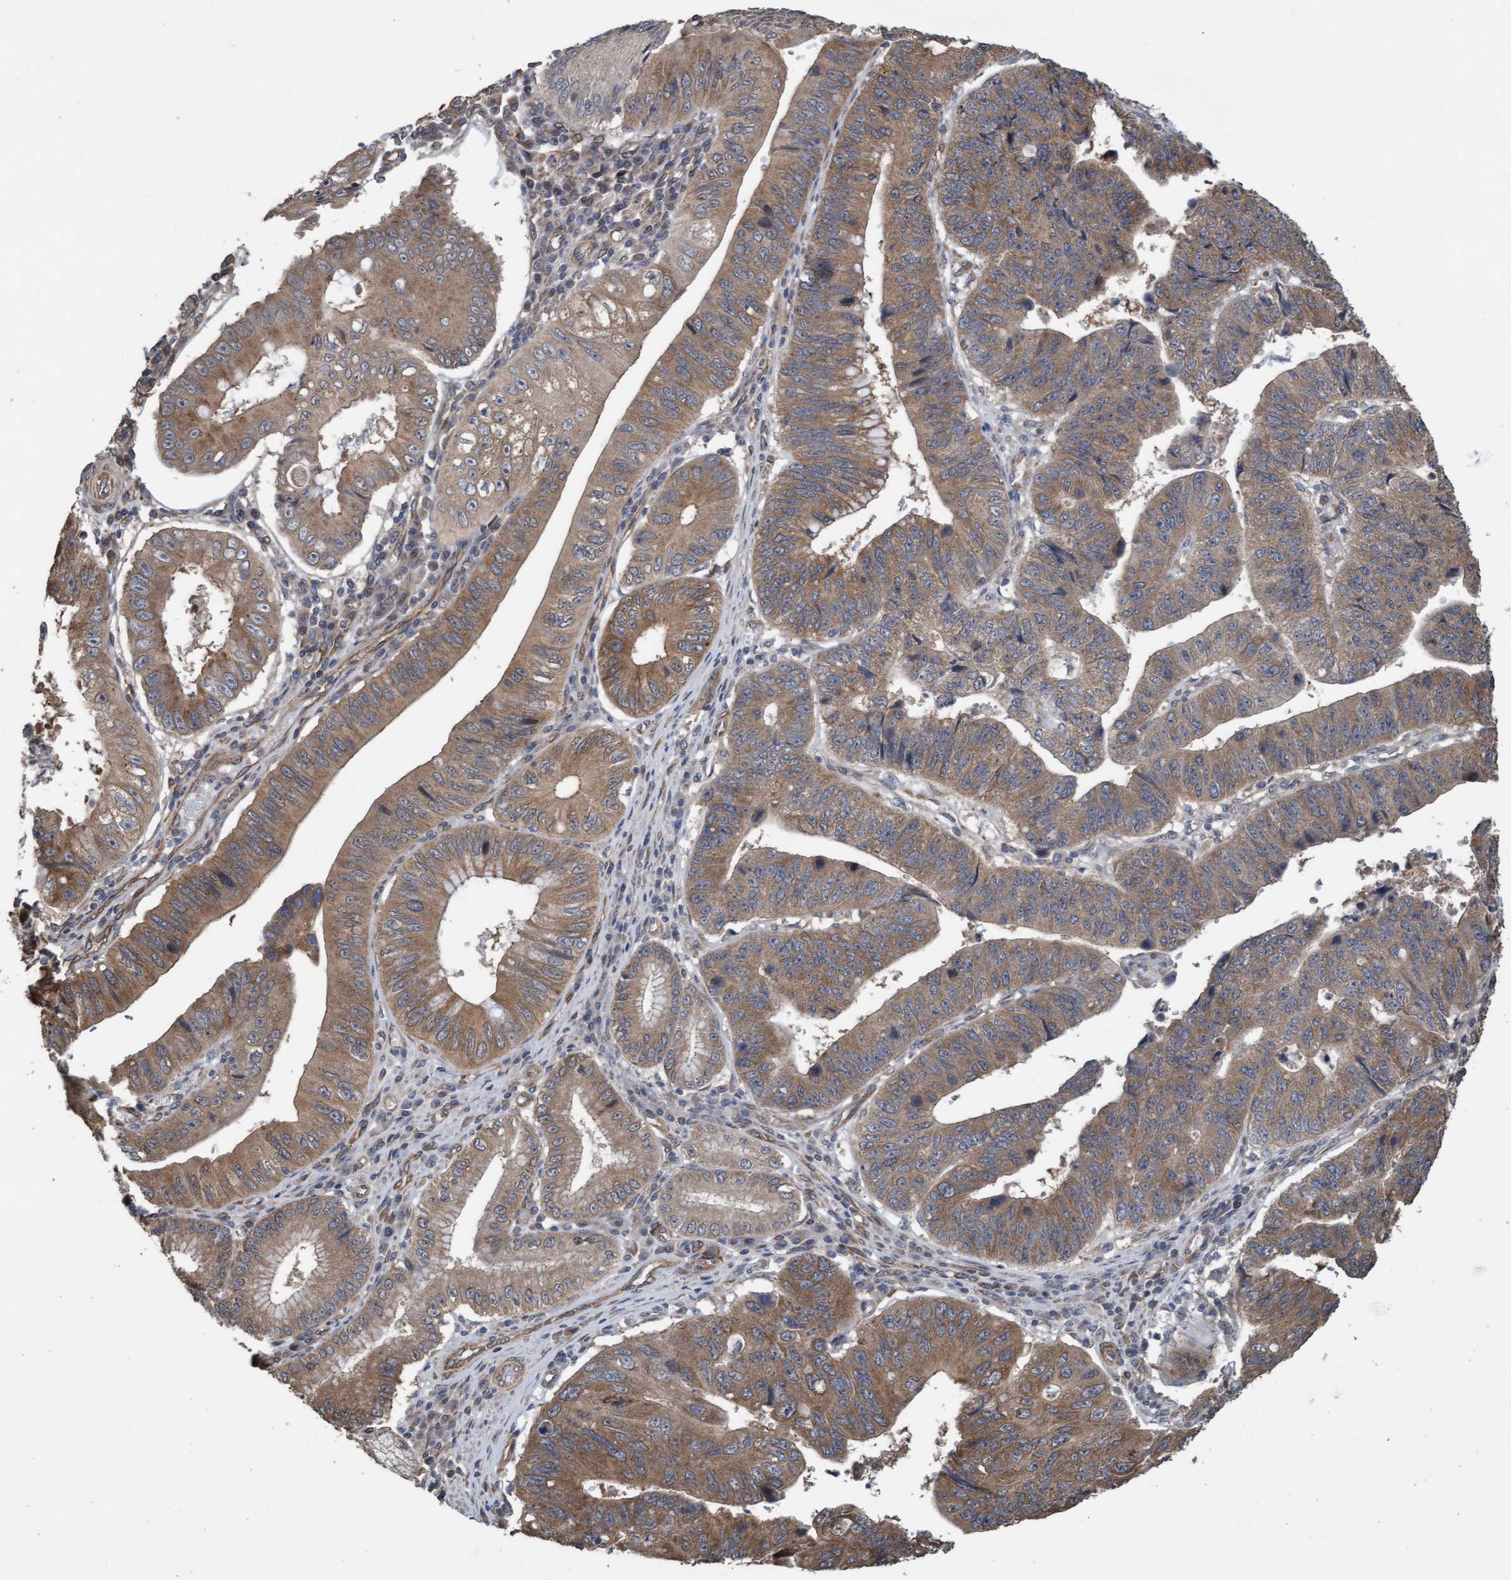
{"staining": {"intensity": "moderate", "quantity": ">75%", "location": "cytoplasmic/membranous"}, "tissue": "stomach cancer", "cell_type": "Tumor cells", "image_type": "cancer", "snomed": [{"axis": "morphology", "description": "Adenocarcinoma, NOS"}, {"axis": "topography", "description": "Stomach"}], "caption": "Protein staining of stomach cancer tissue displays moderate cytoplasmic/membranous staining in approximately >75% of tumor cells. (brown staining indicates protein expression, while blue staining denotes nuclei).", "gene": "CDC42EP4", "patient": {"sex": "male", "age": 59}}